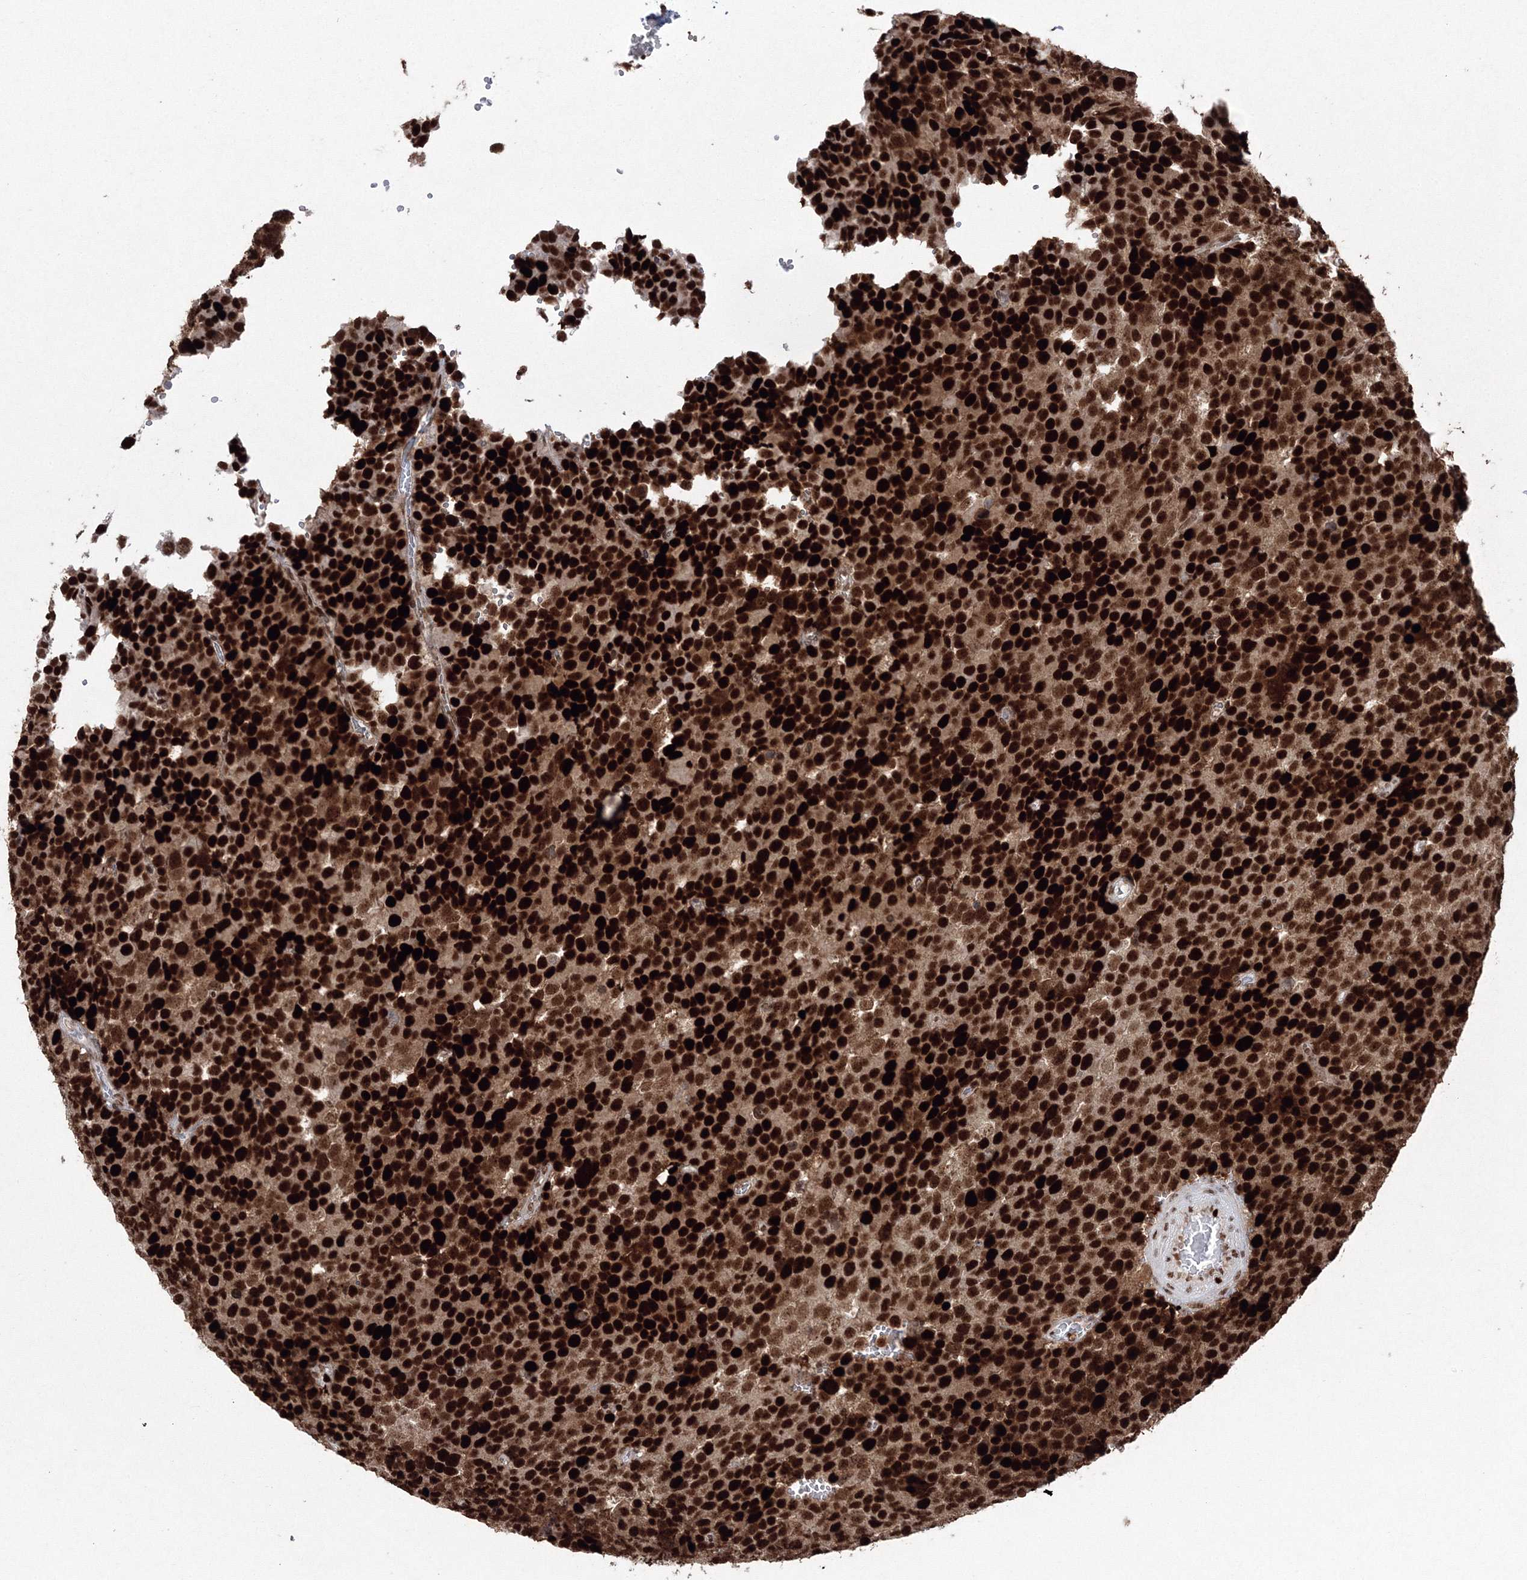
{"staining": {"intensity": "strong", "quantity": ">75%", "location": "nuclear"}, "tissue": "testis cancer", "cell_type": "Tumor cells", "image_type": "cancer", "snomed": [{"axis": "morphology", "description": "Seminoma, NOS"}, {"axis": "topography", "description": "Testis"}], "caption": "Immunohistochemistry (IHC) micrograph of neoplastic tissue: testis seminoma stained using immunohistochemistry (IHC) shows high levels of strong protein expression localized specifically in the nuclear of tumor cells, appearing as a nuclear brown color.", "gene": "LIG1", "patient": {"sex": "male", "age": 71}}